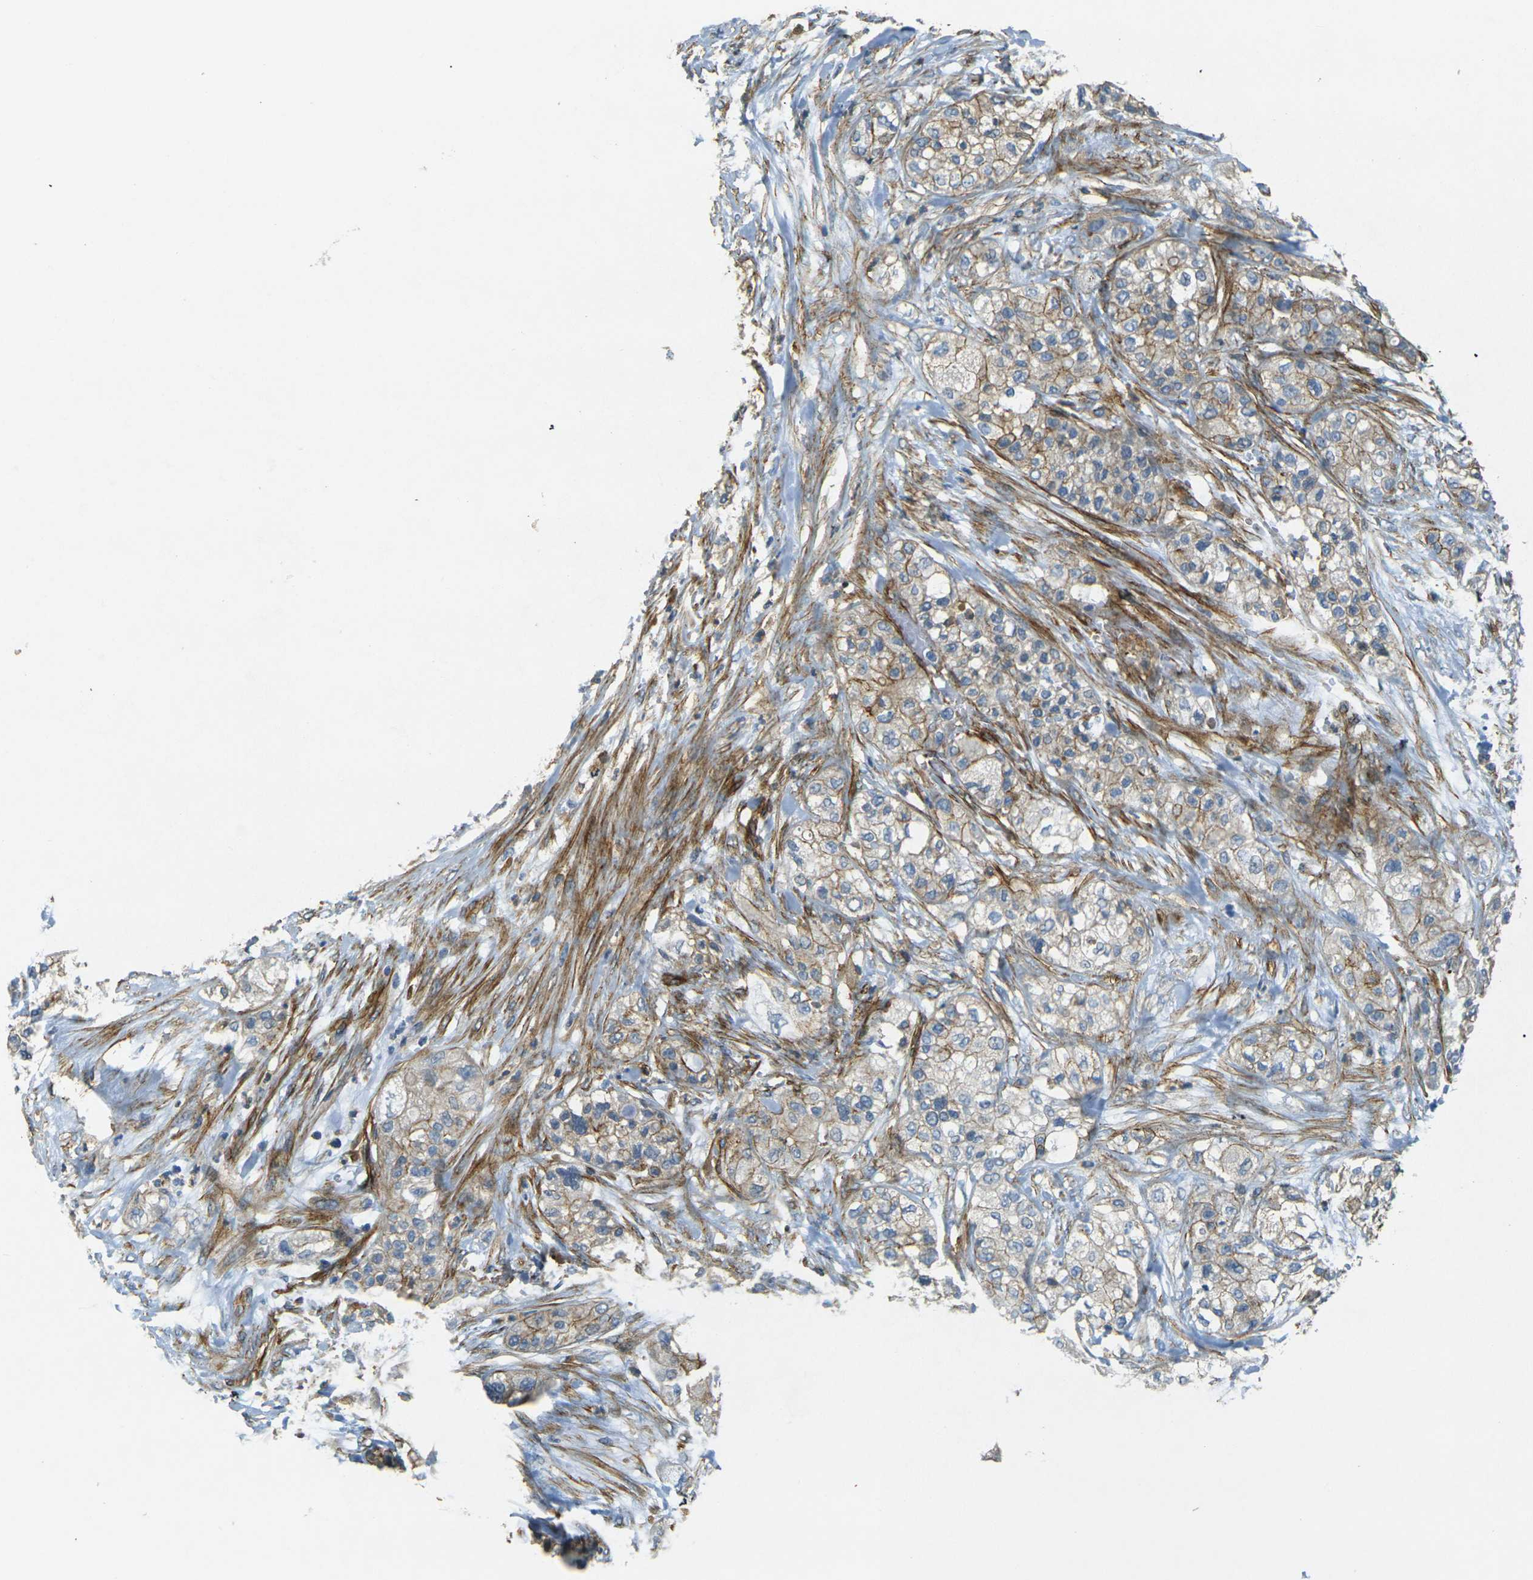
{"staining": {"intensity": "weak", "quantity": "25%-75%", "location": "cytoplasmic/membranous"}, "tissue": "pancreatic cancer", "cell_type": "Tumor cells", "image_type": "cancer", "snomed": [{"axis": "morphology", "description": "Adenocarcinoma, NOS"}, {"axis": "topography", "description": "Pancreas"}], "caption": "Pancreatic cancer stained with a brown dye demonstrates weak cytoplasmic/membranous positive expression in approximately 25%-75% of tumor cells.", "gene": "EPHA7", "patient": {"sex": "female", "age": 78}}